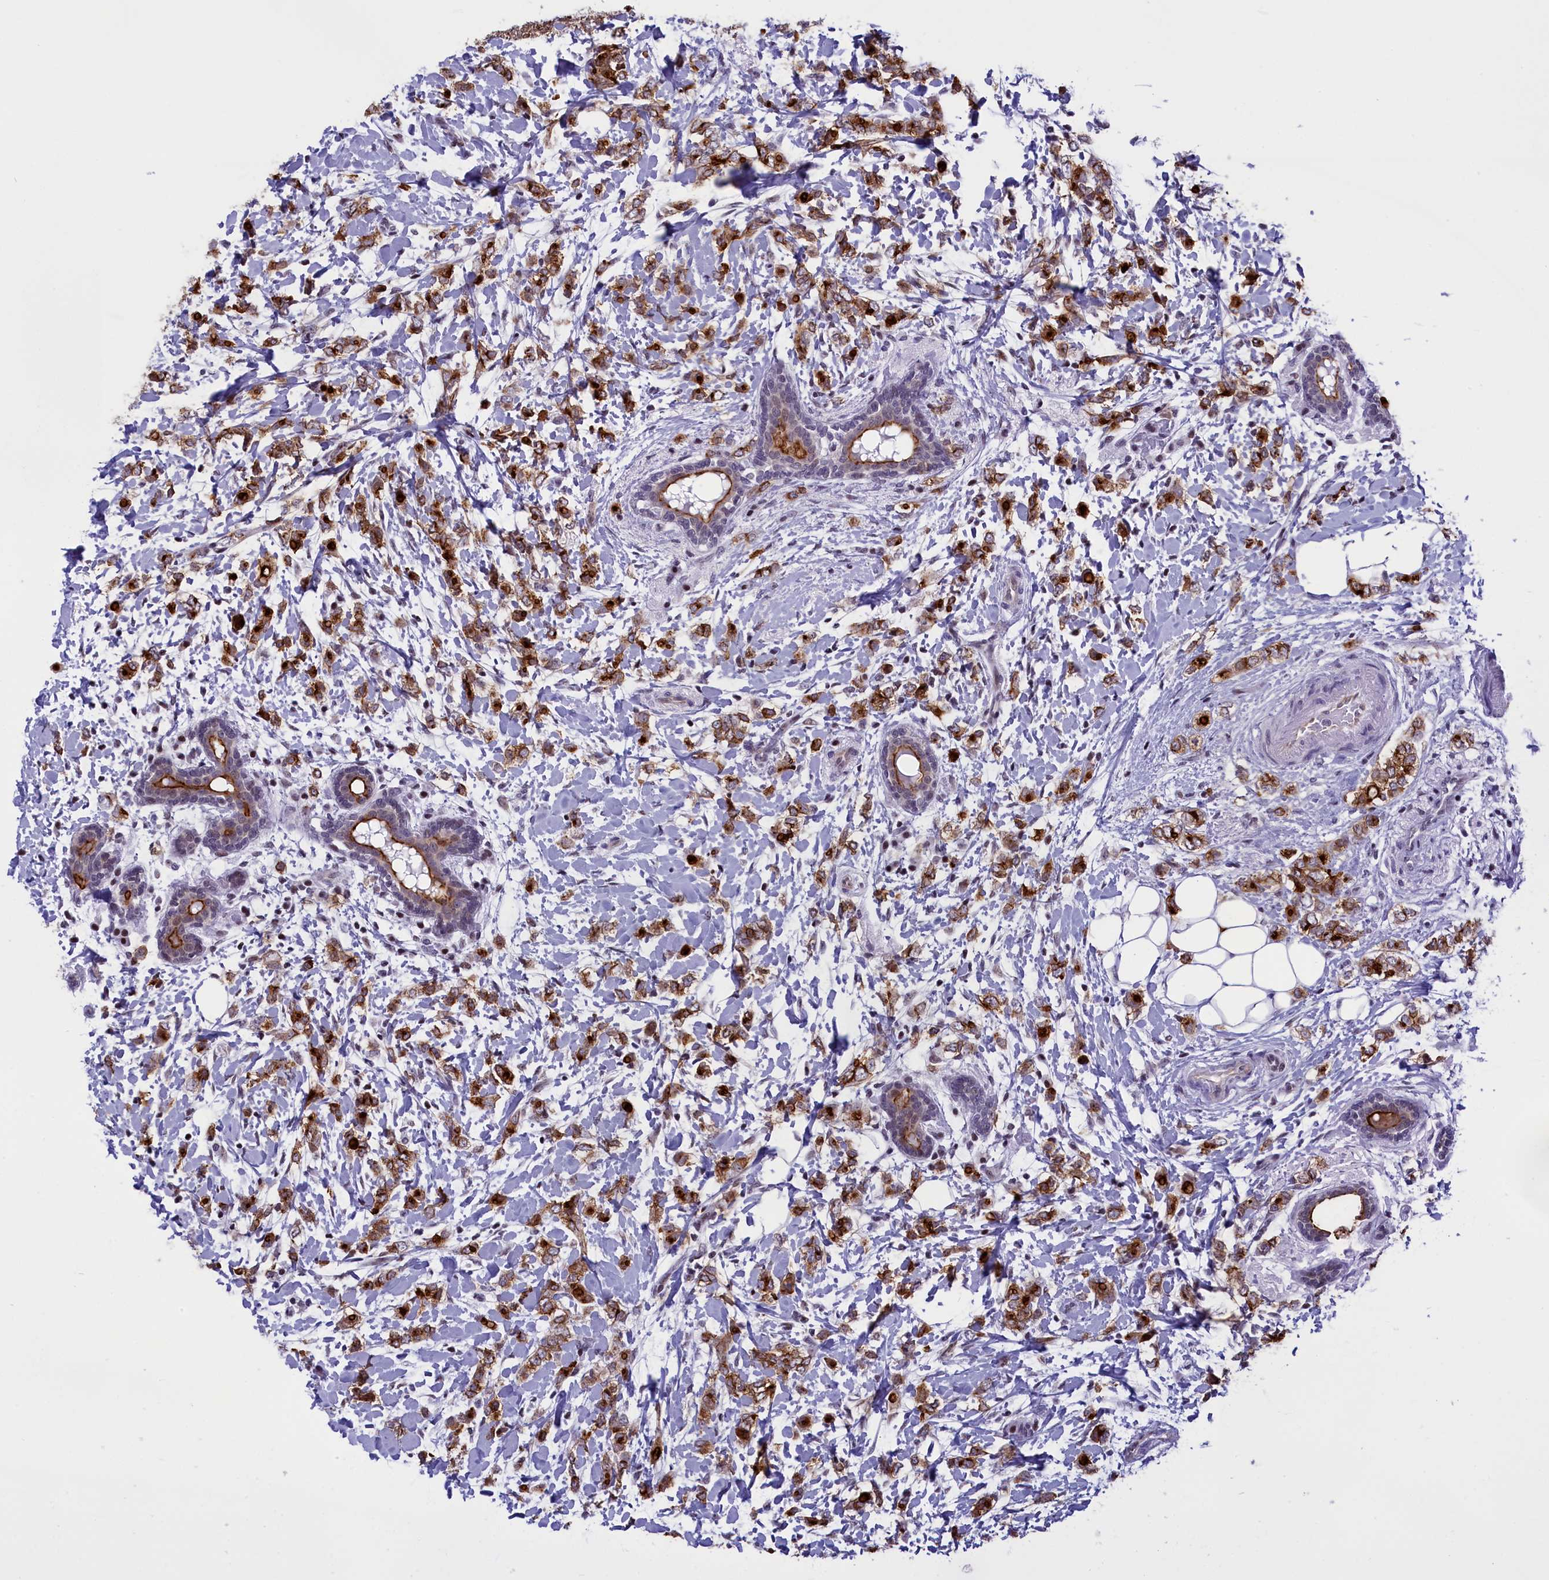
{"staining": {"intensity": "strong", "quantity": ">75%", "location": "cytoplasmic/membranous"}, "tissue": "breast cancer", "cell_type": "Tumor cells", "image_type": "cancer", "snomed": [{"axis": "morphology", "description": "Normal tissue, NOS"}, {"axis": "morphology", "description": "Lobular carcinoma"}, {"axis": "topography", "description": "Breast"}], "caption": "Protein staining of breast lobular carcinoma tissue exhibits strong cytoplasmic/membranous positivity in about >75% of tumor cells.", "gene": "SPIRE2", "patient": {"sex": "female", "age": 47}}